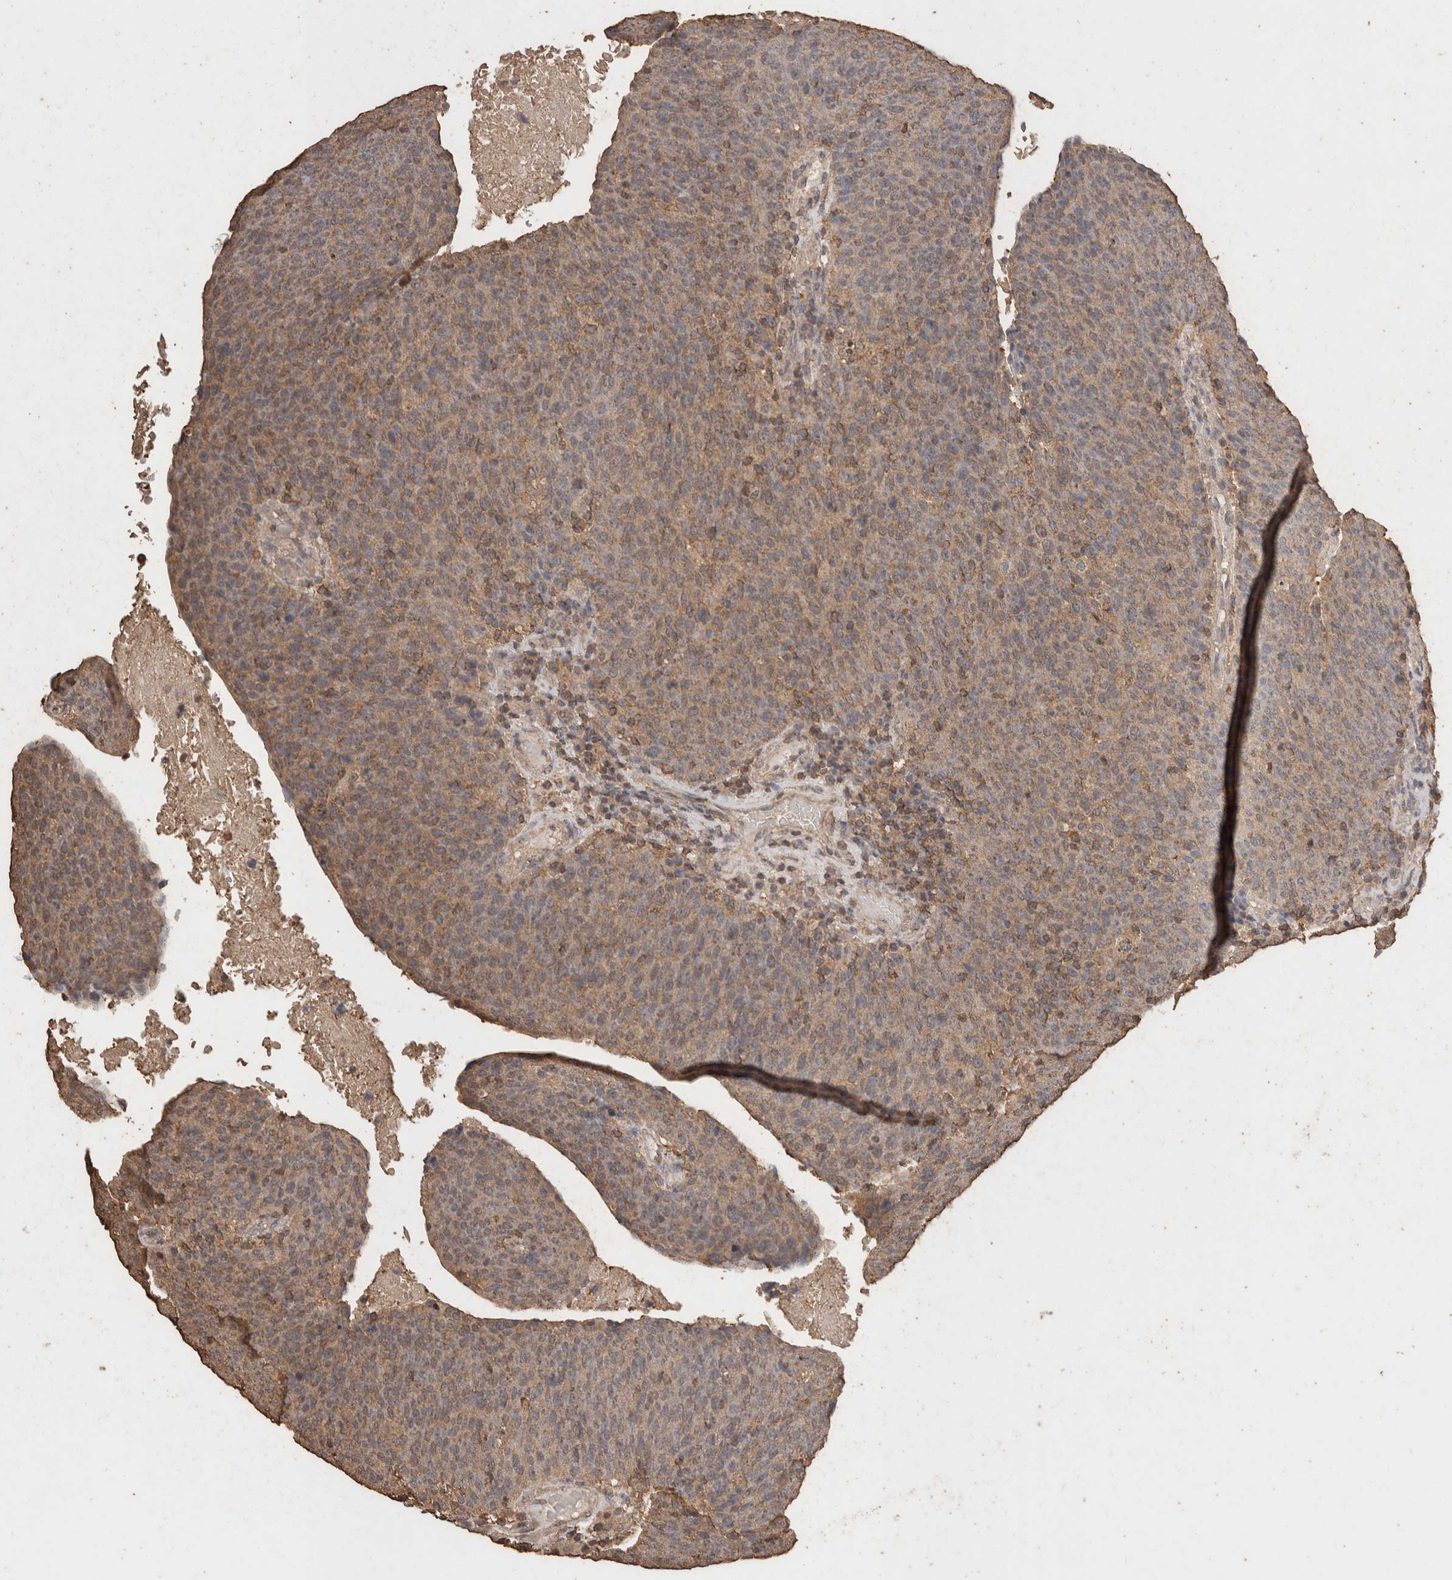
{"staining": {"intensity": "weak", "quantity": ">75%", "location": "cytoplasmic/membranous"}, "tissue": "head and neck cancer", "cell_type": "Tumor cells", "image_type": "cancer", "snomed": [{"axis": "morphology", "description": "Squamous cell carcinoma, NOS"}, {"axis": "morphology", "description": "Squamous cell carcinoma, metastatic, NOS"}, {"axis": "topography", "description": "Lymph node"}, {"axis": "topography", "description": "Head-Neck"}], "caption": "Immunohistochemistry (DAB) staining of metastatic squamous cell carcinoma (head and neck) shows weak cytoplasmic/membranous protein expression in approximately >75% of tumor cells.", "gene": "CX3CL1", "patient": {"sex": "male", "age": 62}}